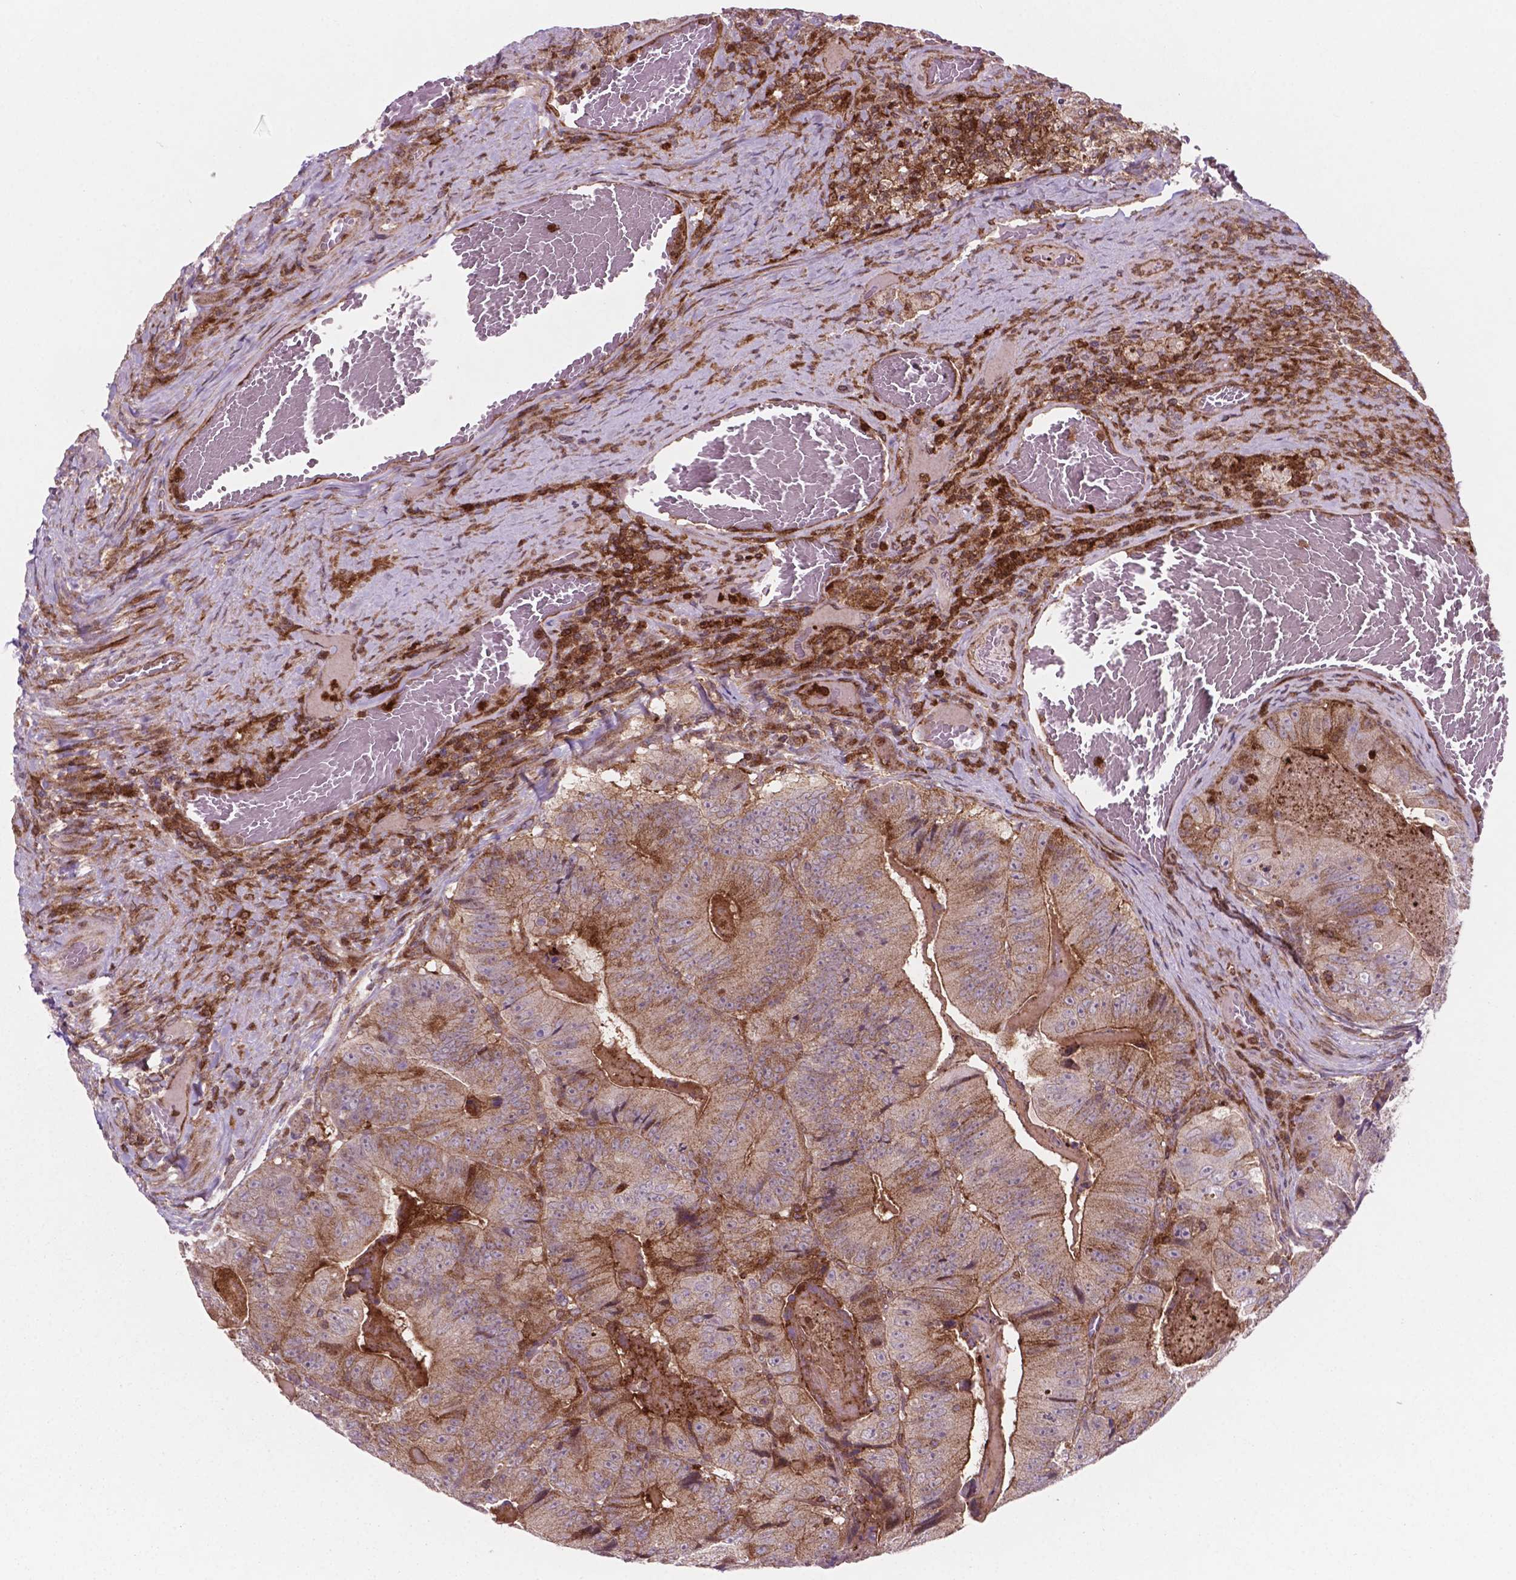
{"staining": {"intensity": "moderate", "quantity": ">75%", "location": "cytoplasmic/membranous"}, "tissue": "colorectal cancer", "cell_type": "Tumor cells", "image_type": "cancer", "snomed": [{"axis": "morphology", "description": "Adenocarcinoma, NOS"}, {"axis": "topography", "description": "Colon"}], "caption": "Immunohistochemistry of human adenocarcinoma (colorectal) displays medium levels of moderate cytoplasmic/membranous staining in about >75% of tumor cells.", "gene": "LDHA", "patient": {"sex": "female", "age": 86}}